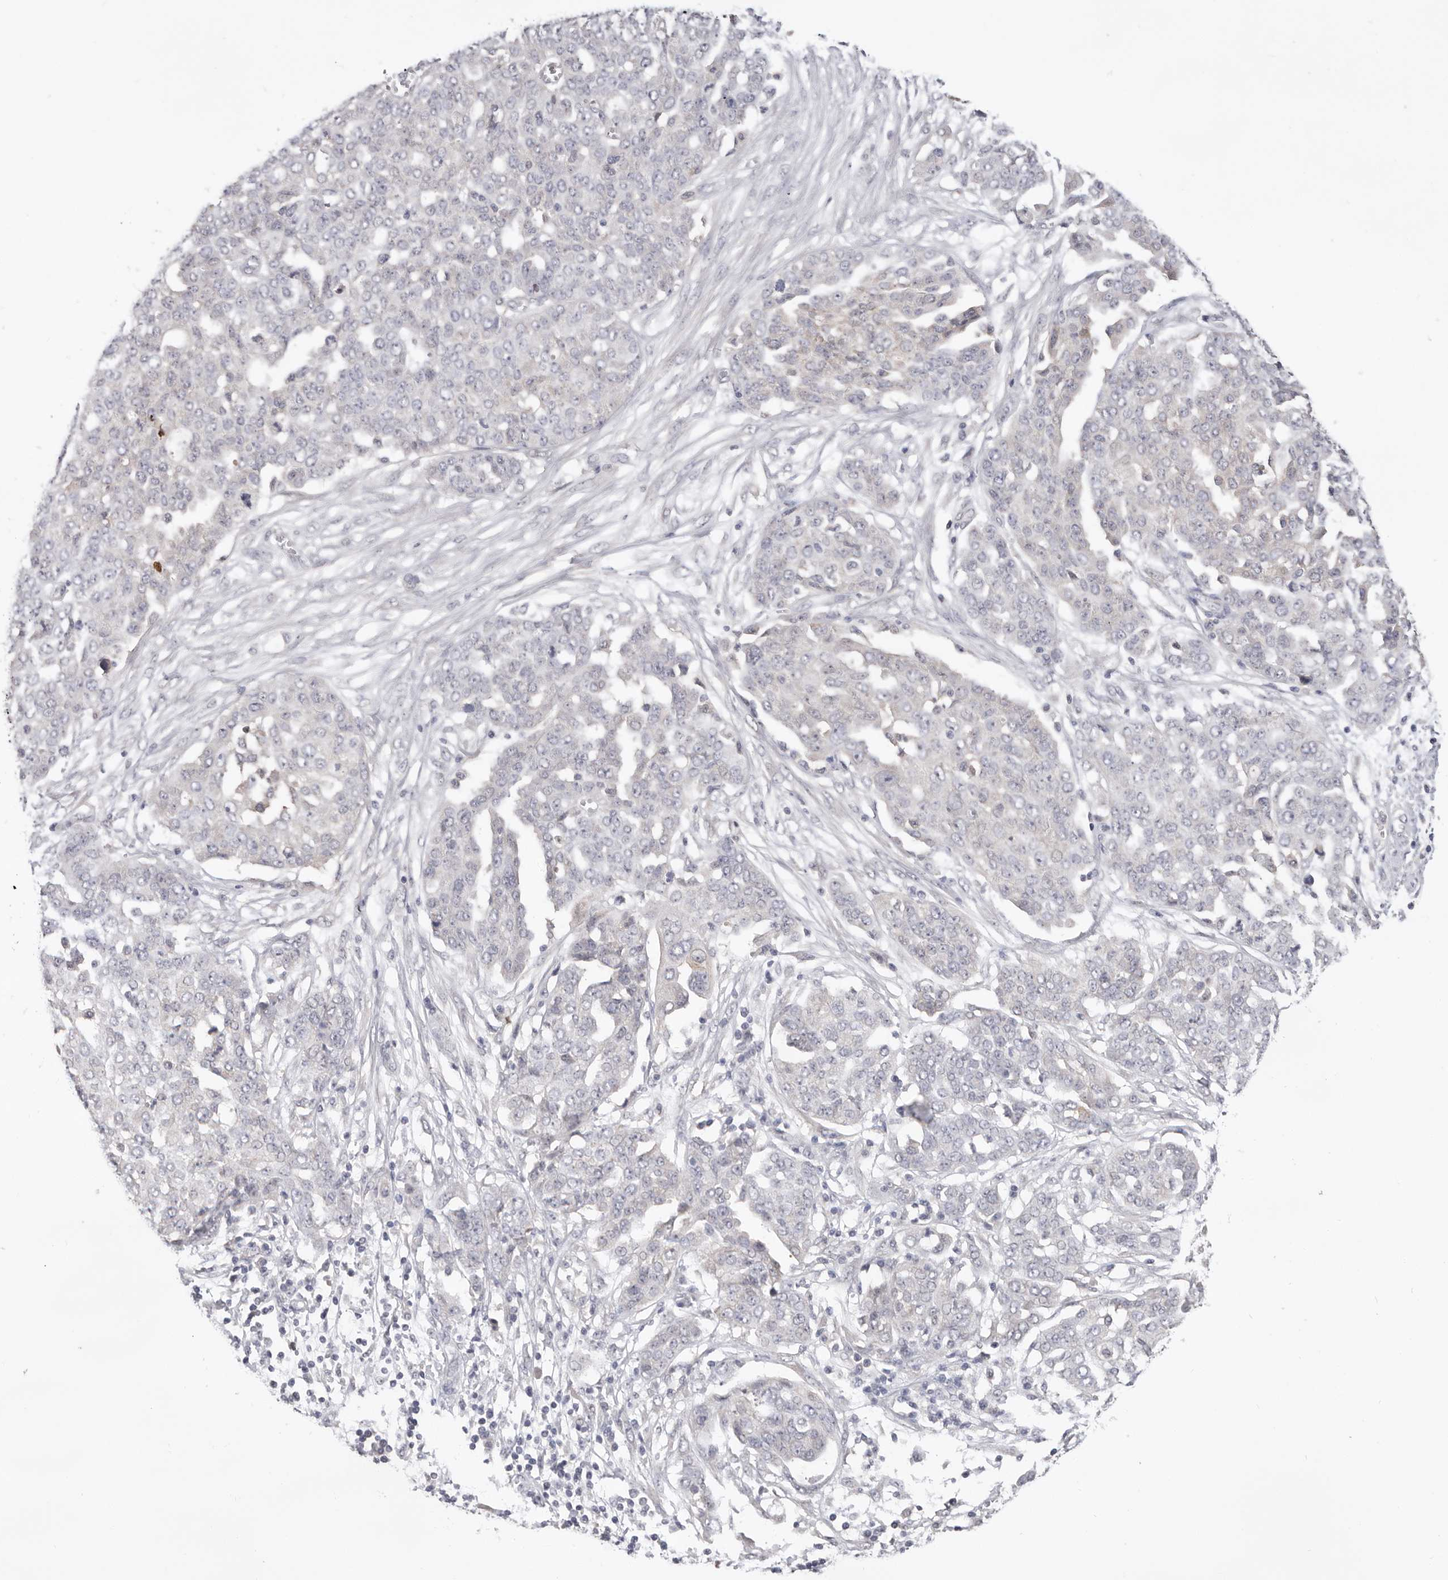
{"staining": {"intensity": "negative", "quantity": "none", "location": "none"}, "tissue": "ovarian cancer", "cell_type": "Tumor cells", "image_type": "cancer", "snomed": [{"axis": "morphology", "description": "Cystadenocarcinoma, serous, NOS"}, {"axis": "topography", "description": "Soft tissue"}, {"axis": "topography", "description": "Ovary"}], "caption": "Tumor cells are negative for protein expression in human ovarian cancer. Brightfield microscopy of IHC stained with DAB (brown) and hematoxylin (blue), captured at high magnification.", "gene": "DOP1A", "patient": {"sex": "female", "age": 57}}